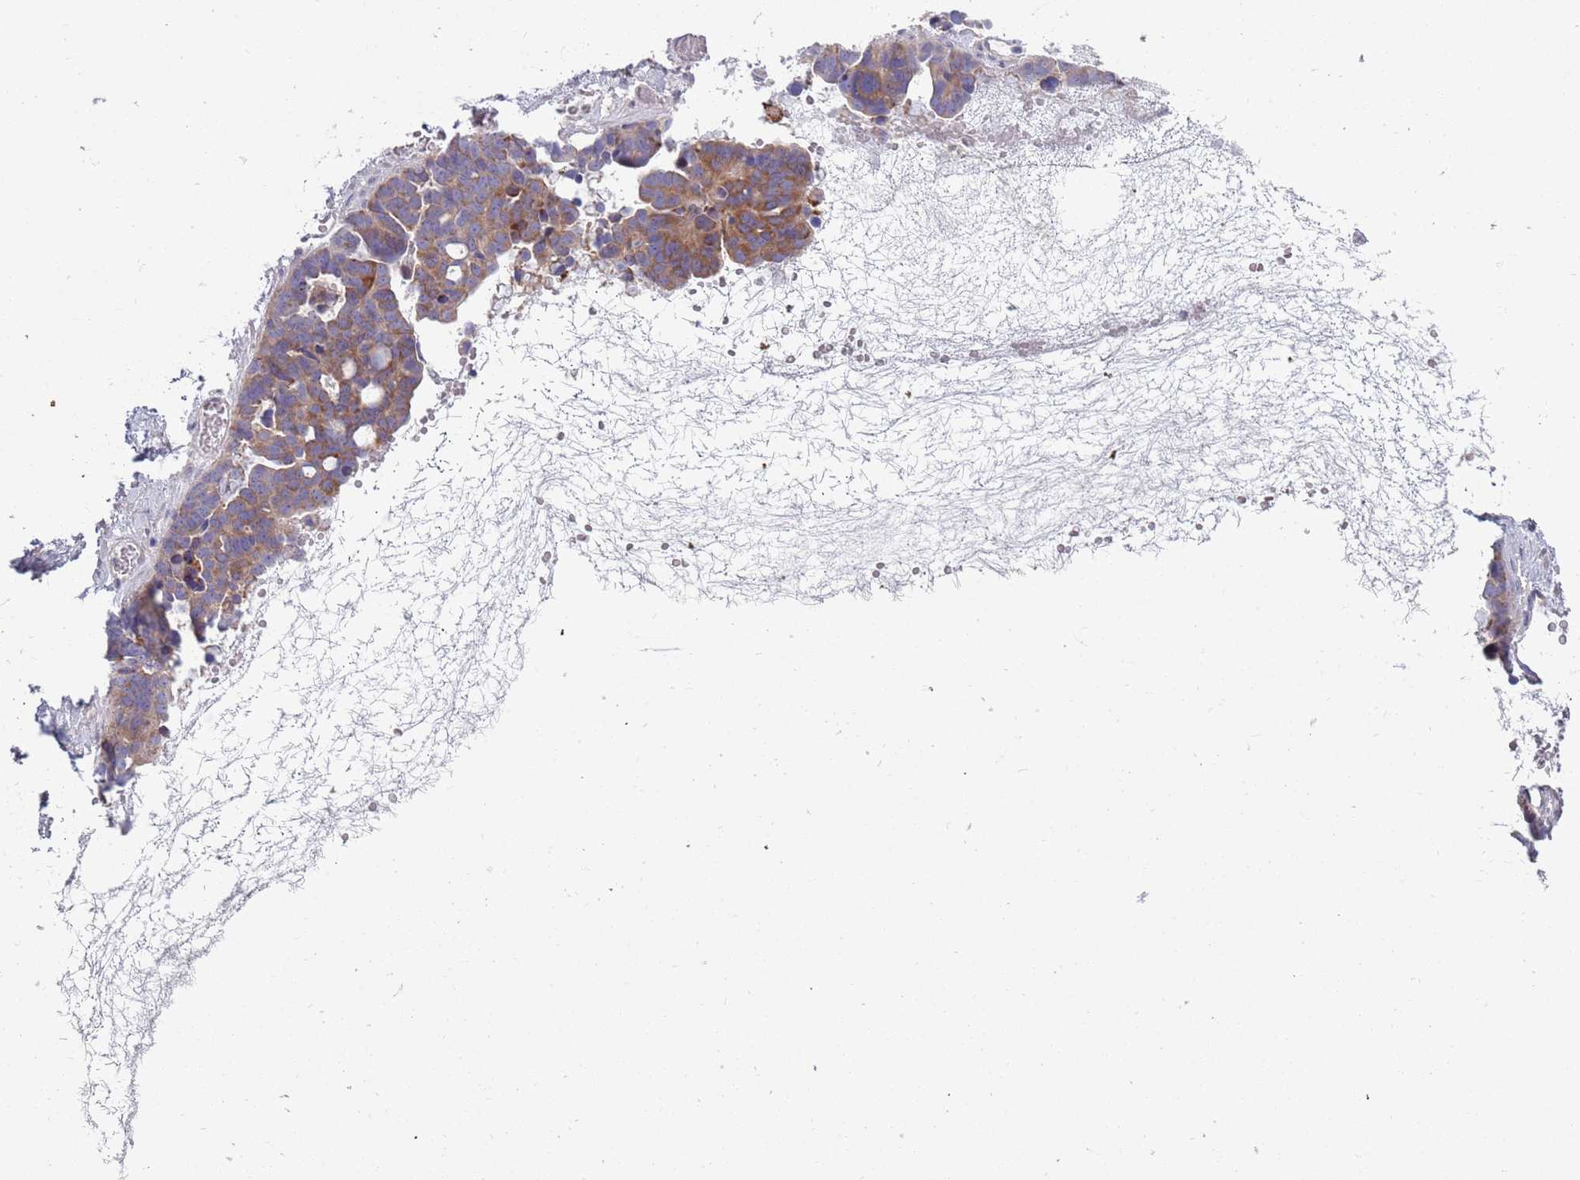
{"staining": {"intensity": "moderate", "quantity": ">75%", "location": "cytoplasmic/membranous"}, "tissue": "ovarian cancer", "cell_type": "Tumor cells", "image_type": "cancer", "snomed": [{"axis": "morphology", "description": "Cystadenocarcinoma, serous, NOS"}, {"axis": "topography", "description": "Ovary"}], "caption": "A brown stain labels moderate cytoplasmic/membranous positivity of a protein in ovarian cancer tumor cells.", "gene": "LTB", "patient": {"sex": "female", "age": 54}}